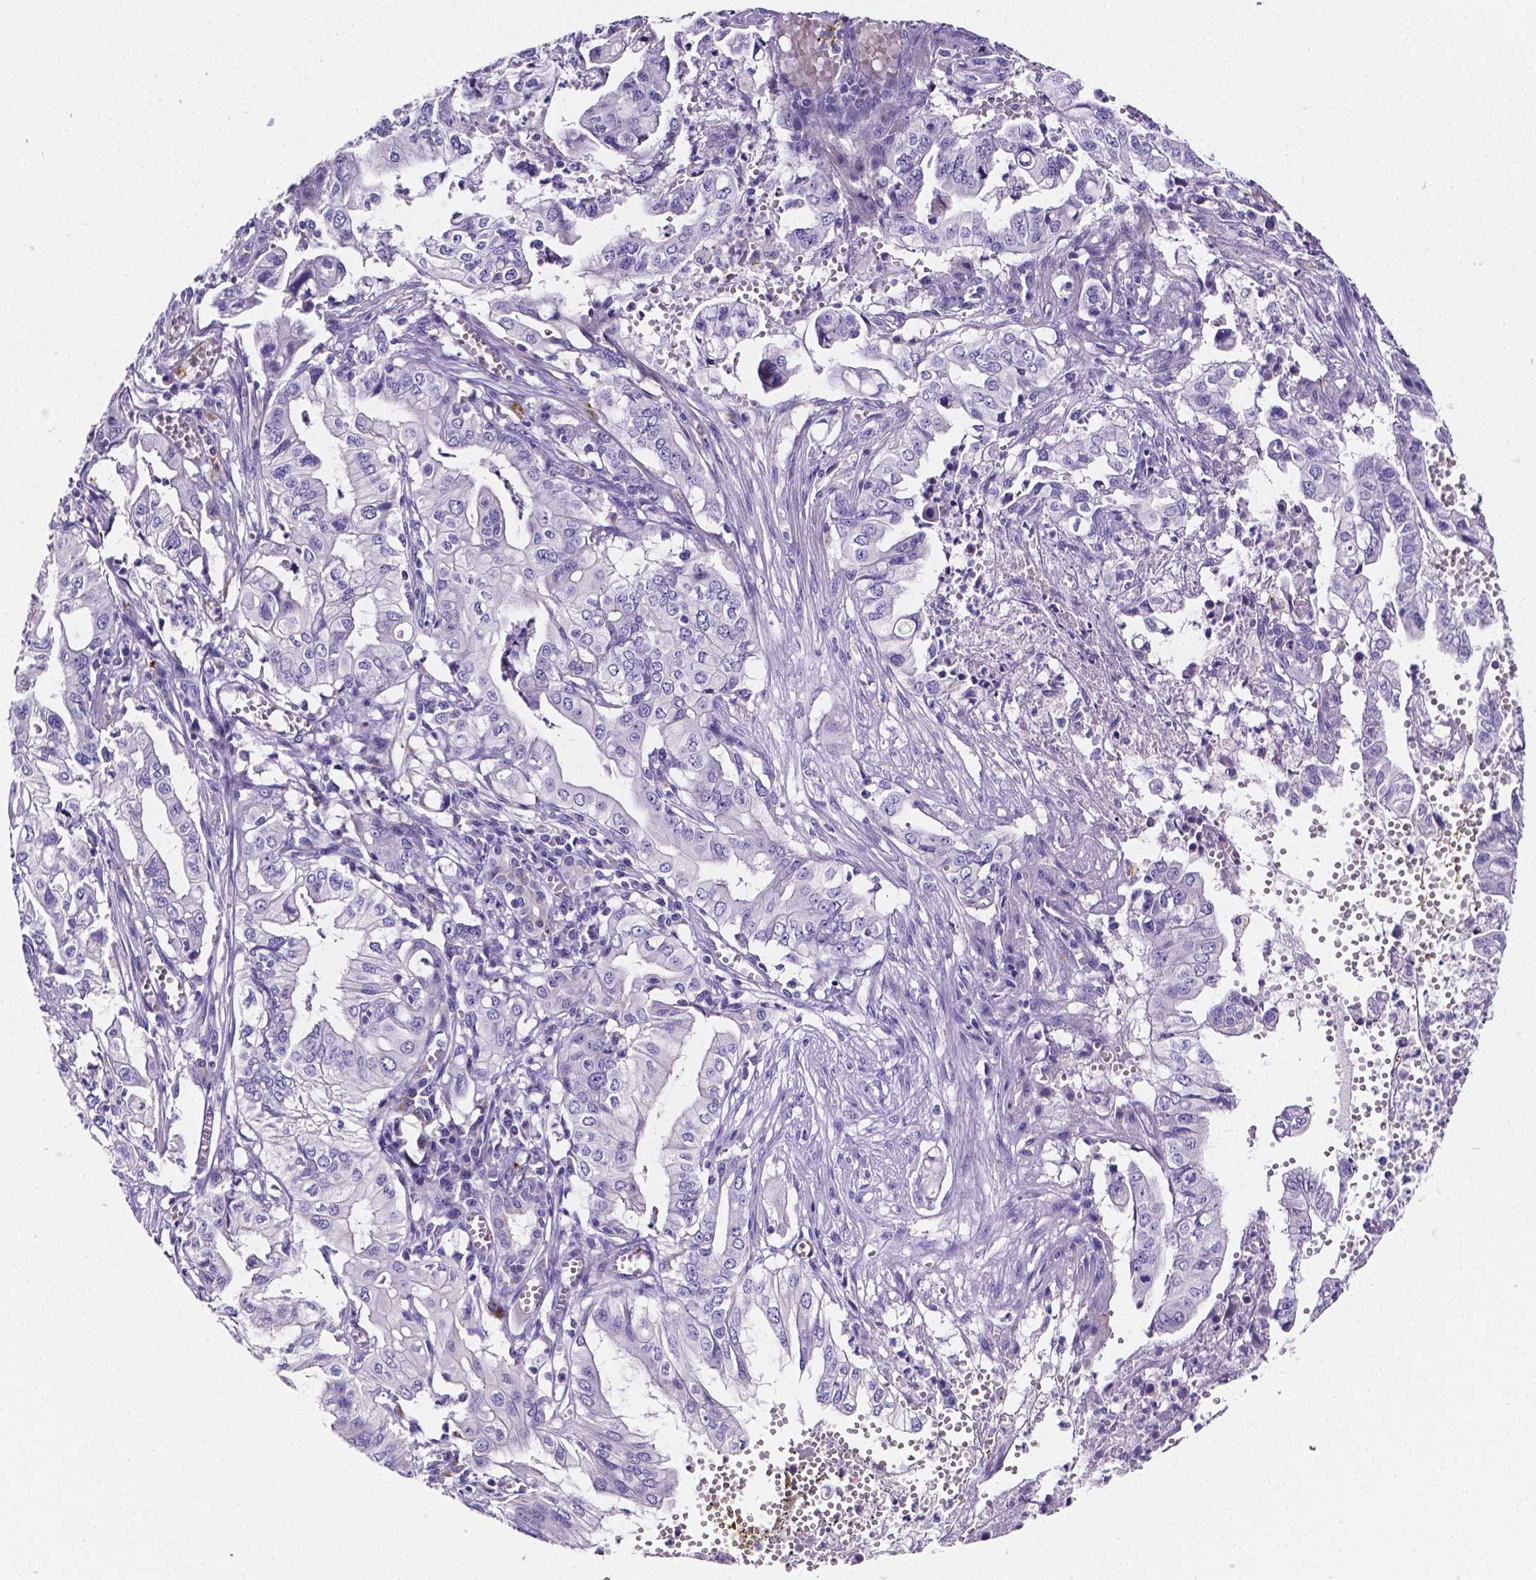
{"staining": {"intensity": "negative", "quantity": "none", "location": "none"}, "tissue": "pancreatic cancer", "cell_type": "Tumor cells", "image_type": "cancer", "snomed": [{"axis": "morphology", "description": "Adenocarcinoma, NOS"}, {"axis": "topography", "description": "Pancreas"}], "caption": "Tumor cells show no significant expression in adenocarcinoma (pancreatic).", "gene": "NRGN", "patient": {"sex": "male", "age": 68}}